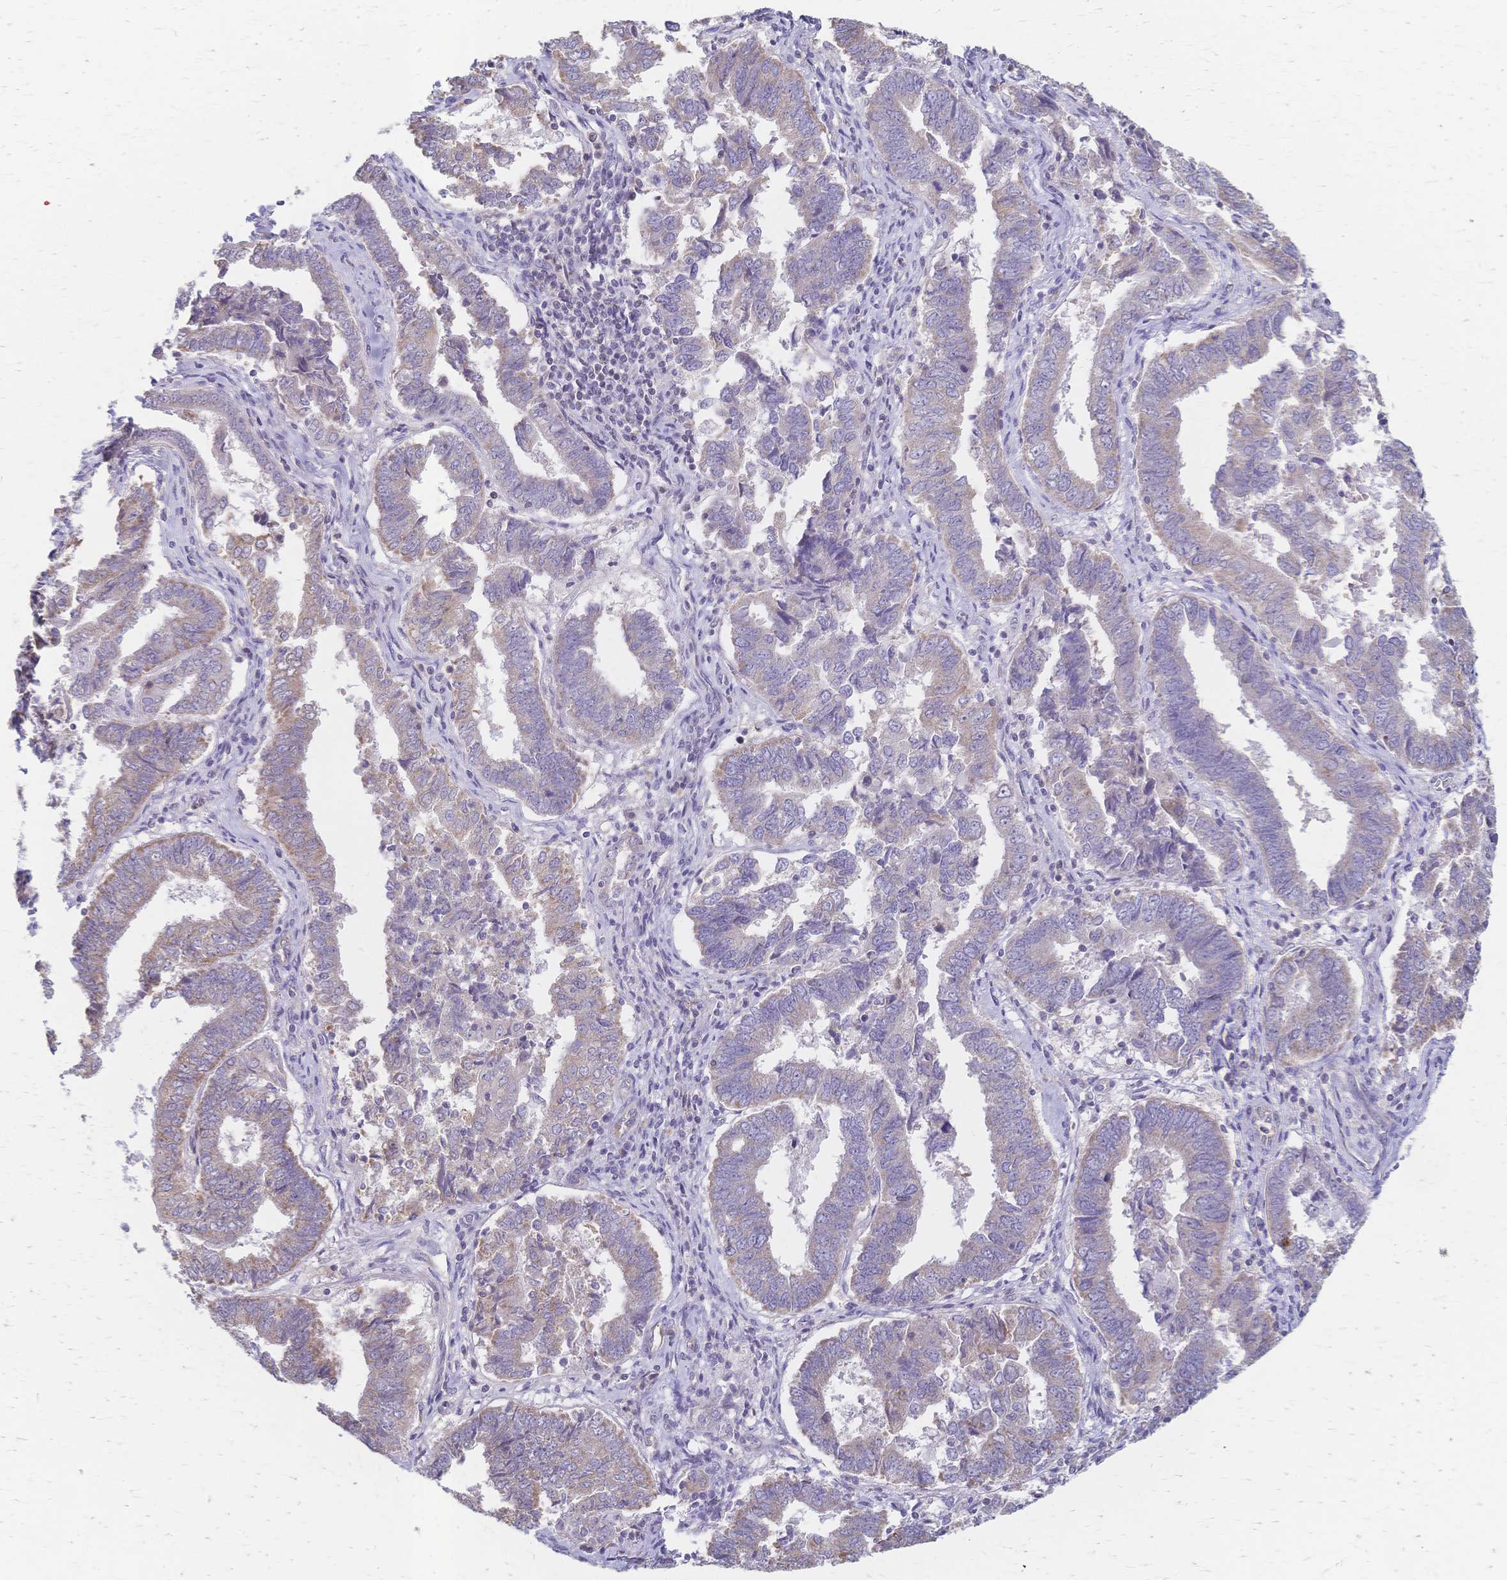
{"staining": {"intensity": "weak", "quantity": "25%-75%", "location": "cytoplasmic/membranous"}, "tissue": "endometrial cancer", "cell_type": "Tumor cells", "image_type": "cancer", "snomed": [{"axis": "morphology", "description": "Adenocarcinoma, NOS"}, {"axis": "topography", "description": "Endometrium"}], "caption": "Immunohistochemical staining of human adenocarcinoma (endometrial) displays weak cytoplasmic/membranous protein expression in approximately 25%-75% of tumor cells.", "gene": "CYB5A", "patient": {"sex": "female", "age": 72}}